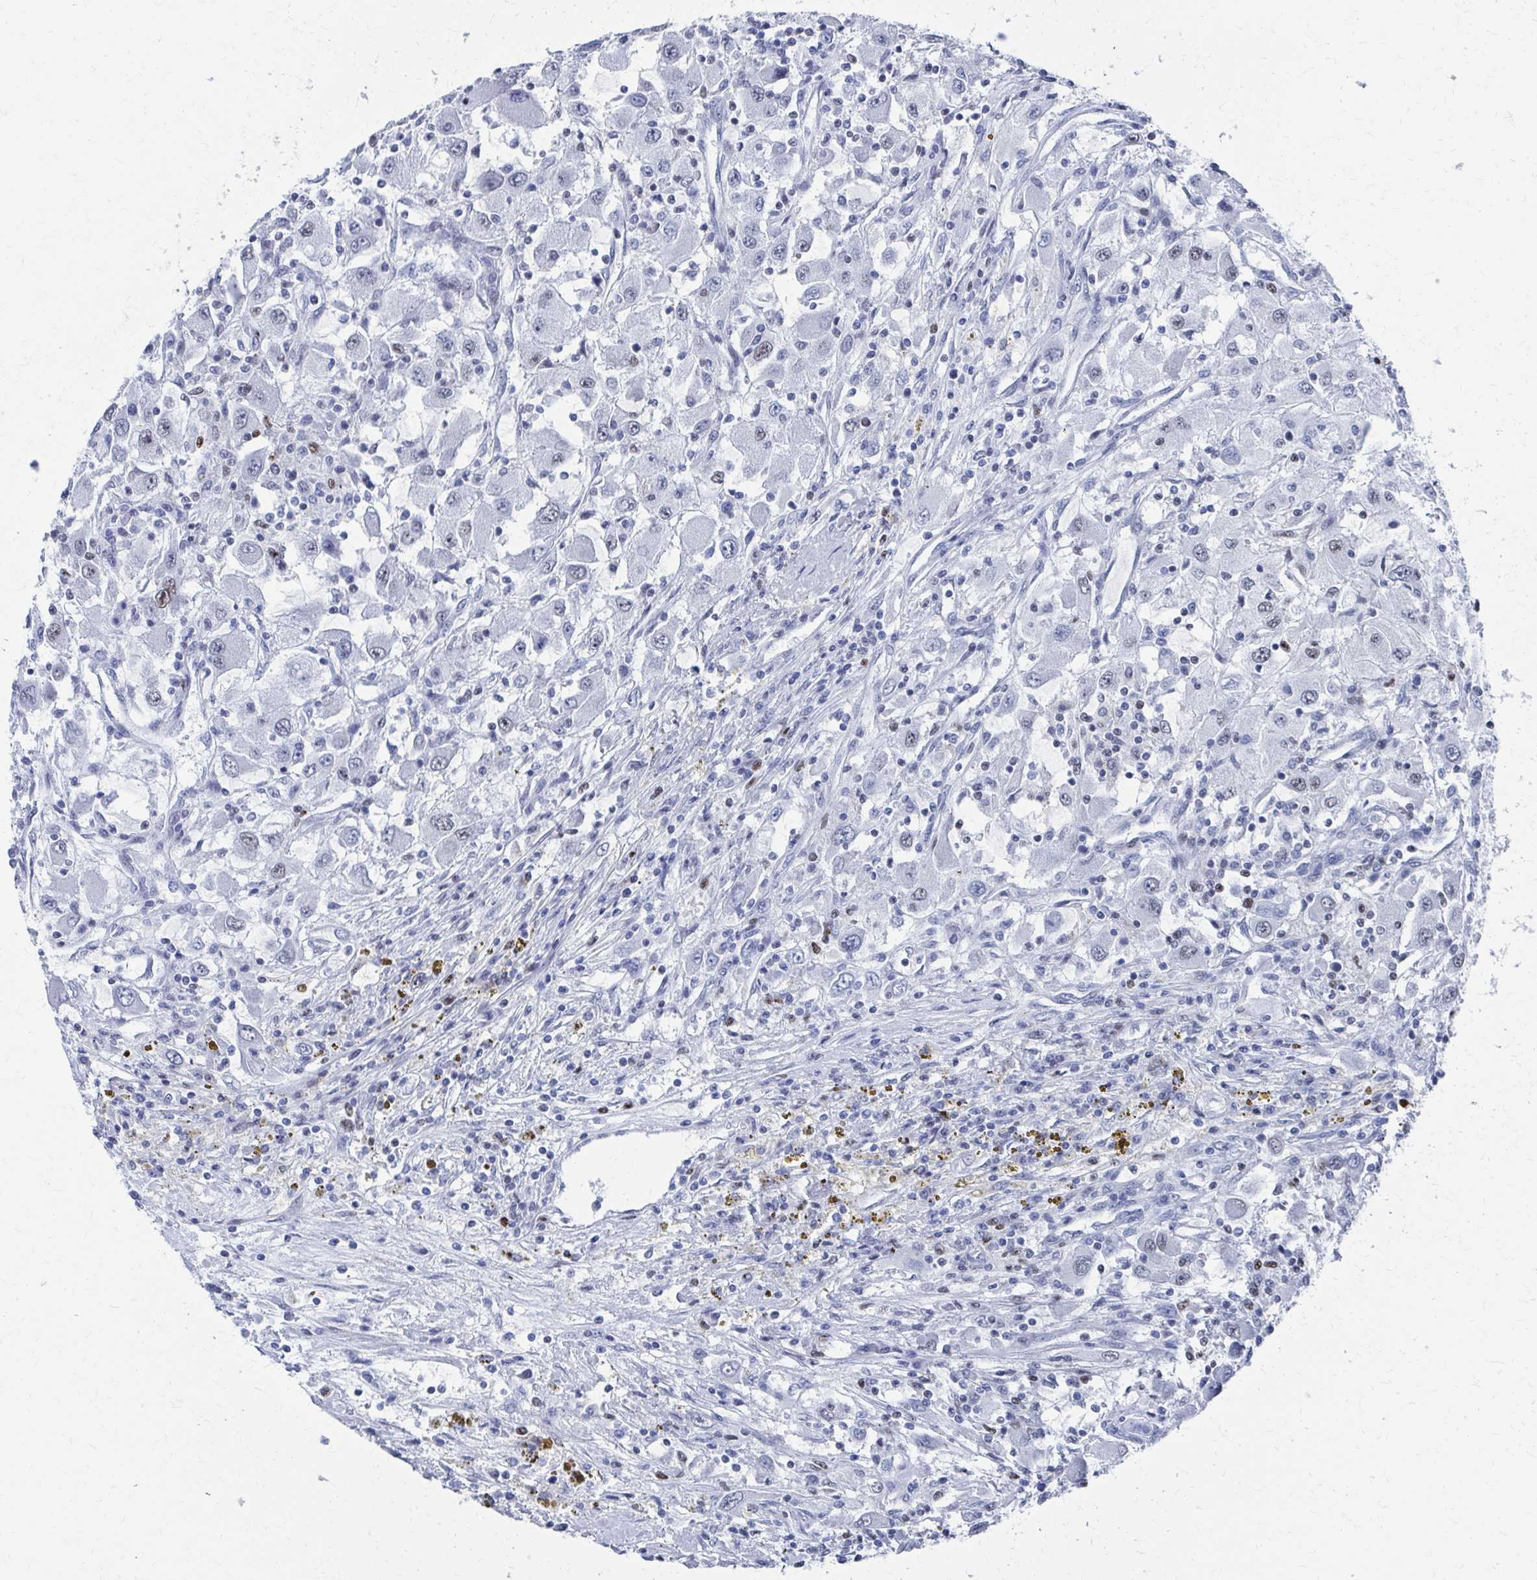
{"staining": {"intensity": "weak", "quantity": "<25%", "location": "nuclear"}, "tissue": "renal cancer", "cell_type": "Tumor cells", "image_type": "cancer", "snomed": [{"axis": "morphology", "description": "Adenocarcinoma, NOS"}, {"axis": "topography", "description": "Kidney"}], "caption": "This micrograph is of renal cancer stained with IHC to label a protein in brown with the nuclei are counter-stained blue. There is no expression in tumor cells. The staining is performed using DAB (3,3'-diaminobenzidine) brown chromogen with nuclei counter-stained in using hematoxylin.", "gene": "CDIN1", "patient": {"sex": "female", "age": 67}}